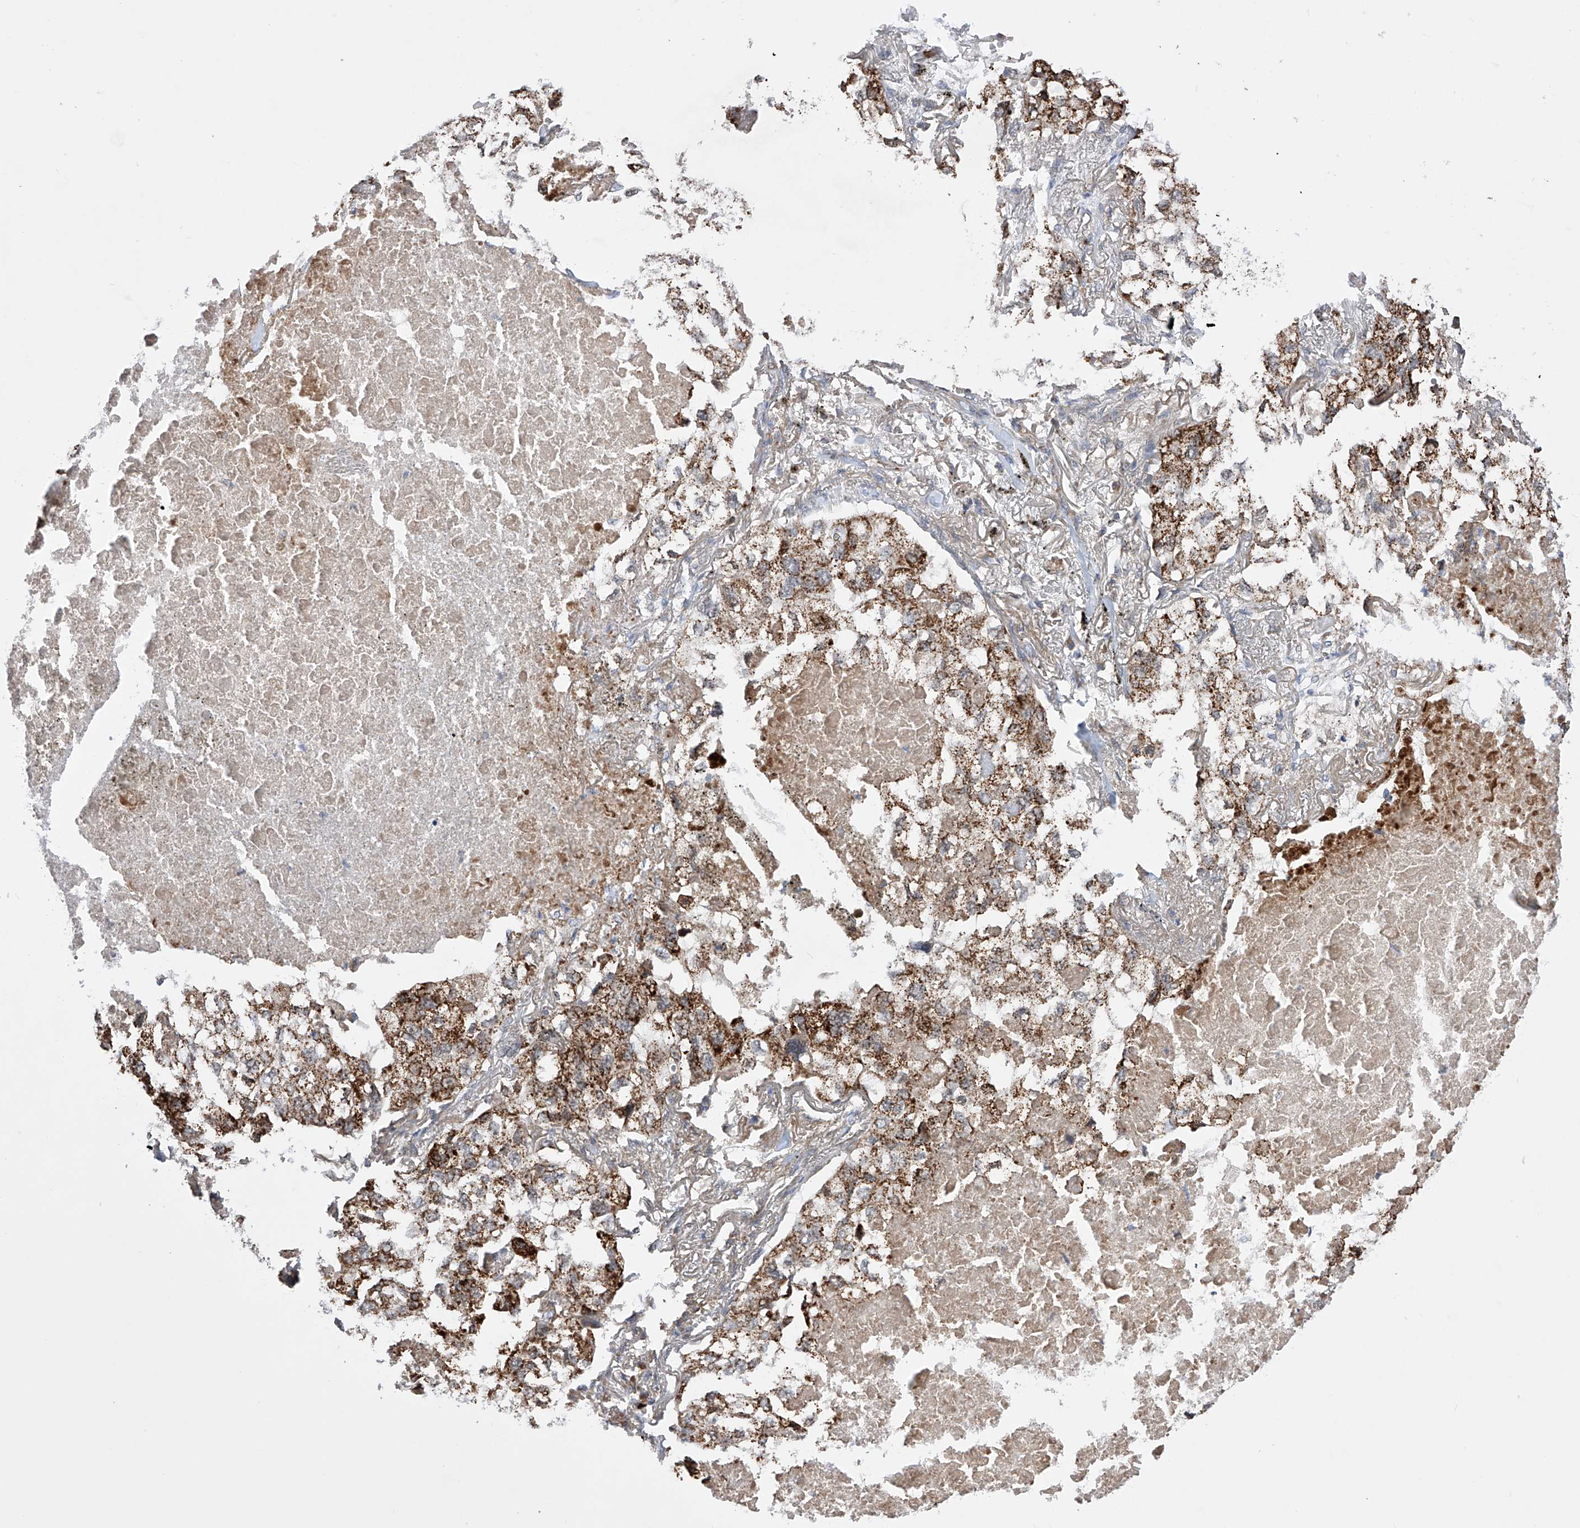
{"staining": {"intensity": "moderate", "quantity": ">75%", "location": "cytoplasmic/membranous"}, "tissue": "lung cancer", "cell_type": "Tumor cells", "image_type": "cancer", "snomed": [{"axis": "morphology", "description": "Adenocarcinoma, NOS"}, {"axis": "topography", "description": "Lung"}], "caption": "Moderate cytoplasmic/membranous staining for a protein is appreciated in about >75% of tumor cells of lung cancer (adenocarcinoma) using immunohistochemistry (IHC).", "gene": "SDHAF4", "patient": {"sex": "male", "age": 65}}